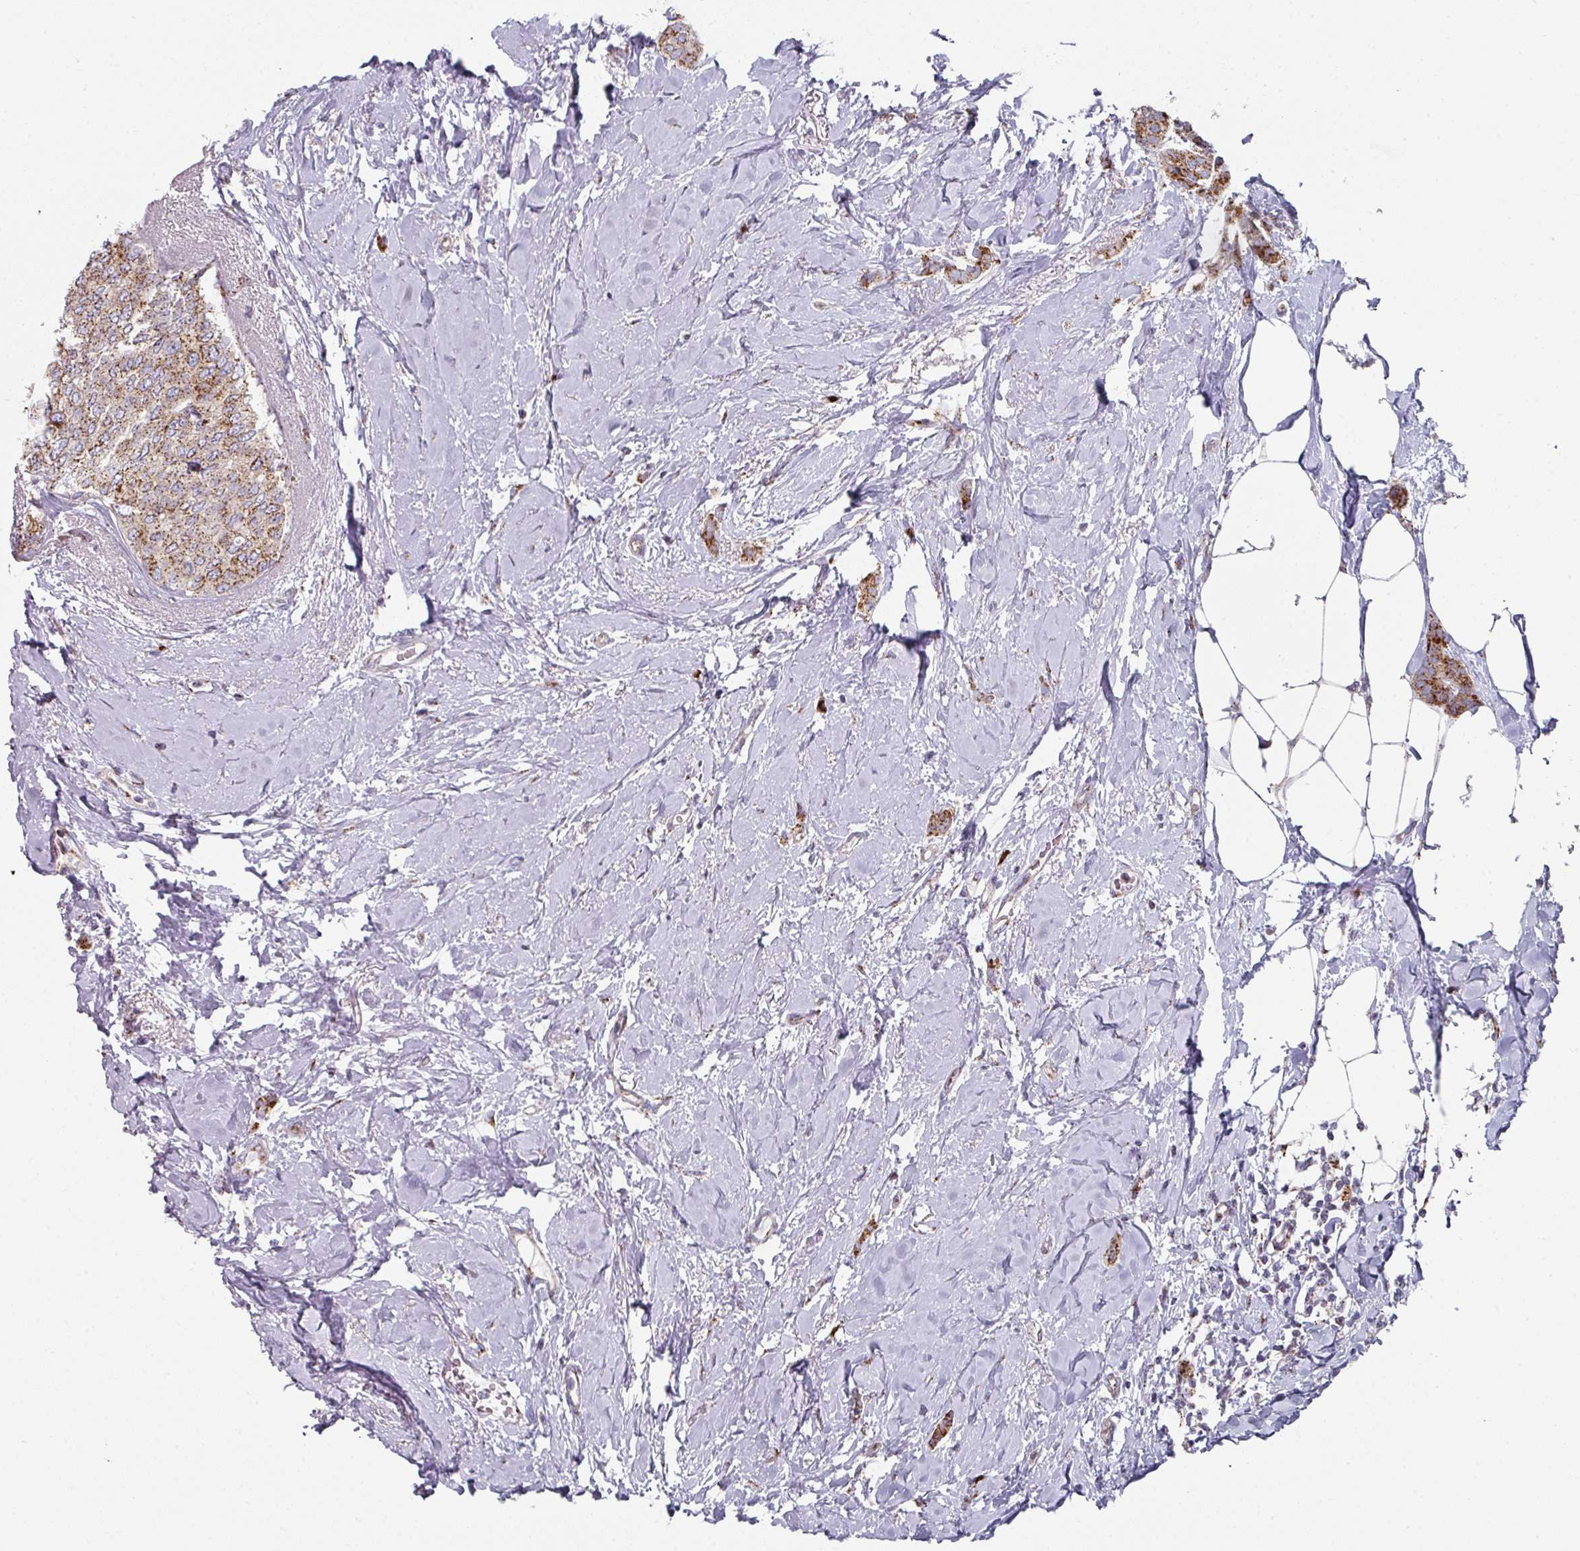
{"staining": {"intensity": "strong", "quantity": ">75%", "location": "cytoplasmic/membranous"}, "tissue": "breast cancer", "cell_type": "Tumor cells", "image_type": "cancer", "snomed": [{"axis": "morphology", "description": "Duct carcinoma"}, {"axis": "topography", "description": "Breast"}], "caption": "Immunohistochemistry (IHC) histopathology image of neoplastic tissue: intraductal carcinoma (breast) stained using IHC demonstrates high levels of strong protein expression localized specifically in the cytoplasmic/membranous of tumor cells, appearing as a cytoplasmic/membranous brown color.", "gene": "CCDC85B", "patient": {"sex": "female", "age": 72}}